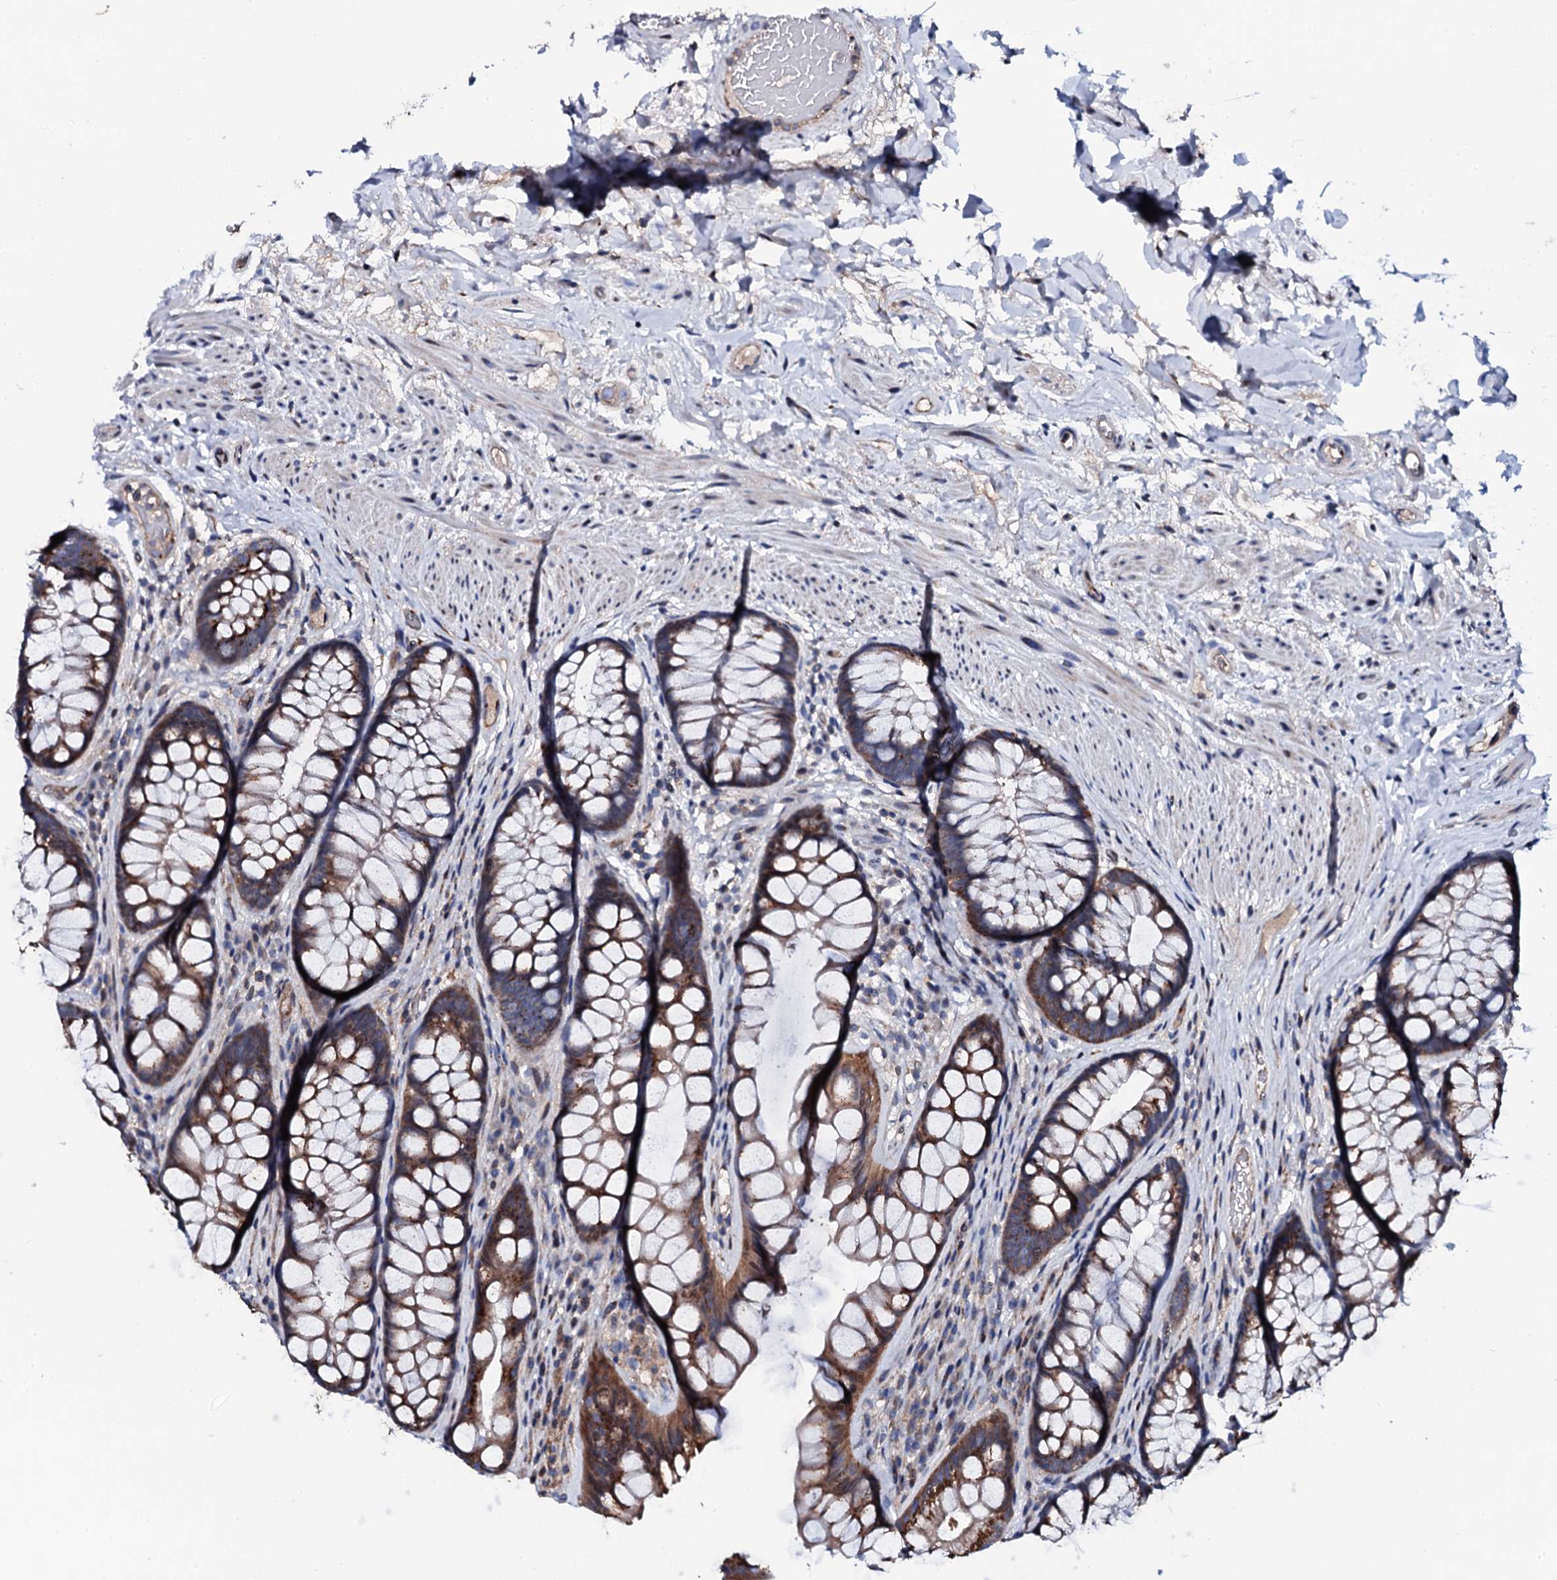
{"staining": {"intensity": "strong", "quantity": "25%-75%", "location": "cytoplasmic/membranous"}, "tissue": "rectum", "cell_type": "Glandular cells", "image_type": "normal", "snomed": [{"axis": "morphology", "description": "Normal tissue, NOS"}, {"axis": "topography", "description": "Rectum"}], "caption": "Normal rectum displays strong cytoplasmic/membranous staining in approximately 25%-75% of glandular cells, visualized by immunohistochemistry.", "gene": "PLET1", "patient": {"sex": "male", "age": 74}}